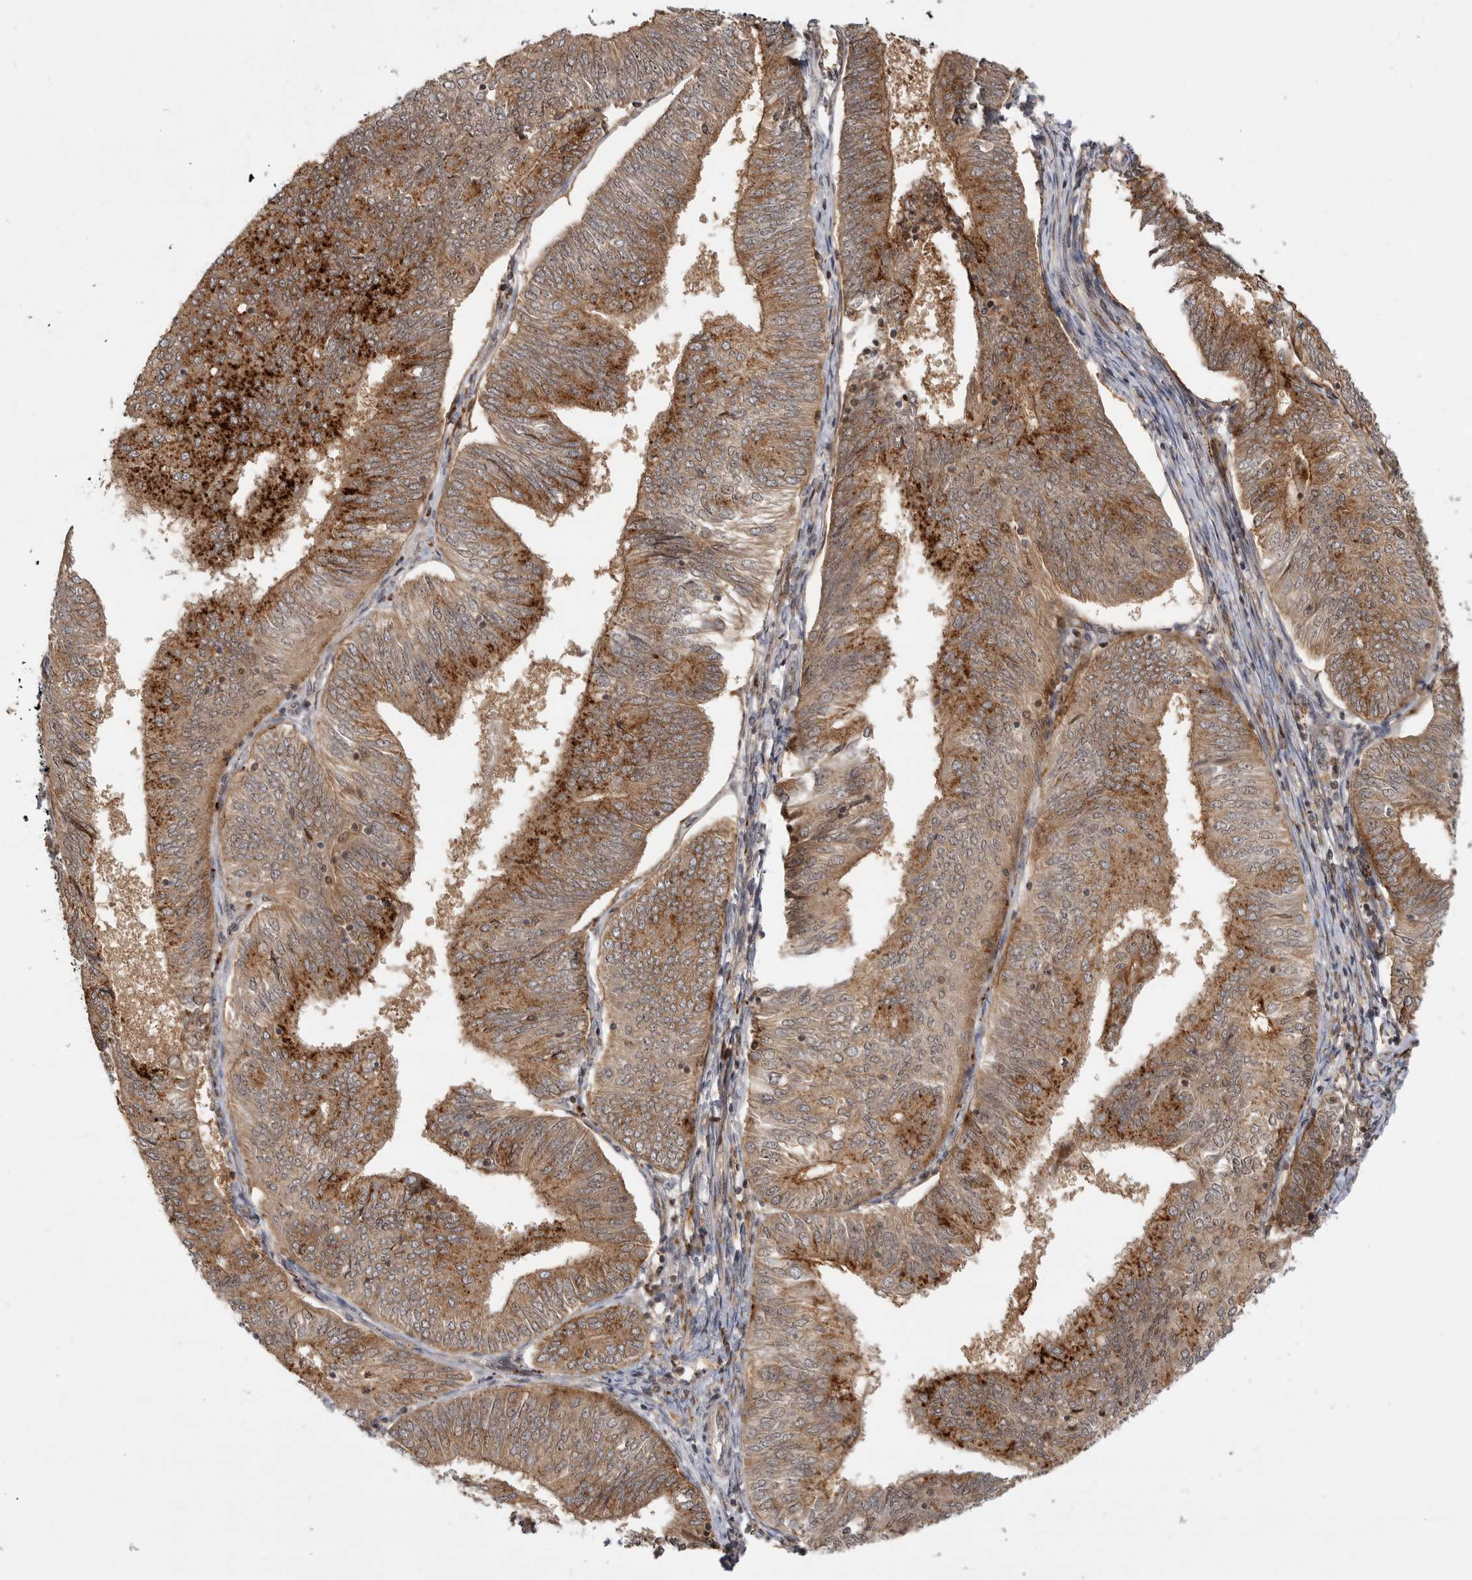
{"staining": {"intensity": "moderate", "quantity": ">75%", "location": "cytoplasmic/membranous"}, "tissue": "endometrial cancer", "cell_type": "Tumor cells", "image_type": "cancer", "snomed": [{"axis": "morphology", "description": "Adenocarcinoma, NOS"}, {"axis": "topography", "description": "Endometrium"}], "caption": "Moderate cytoplasmic/membranous protein positivity is identified in approximately >75% of tumor cells in adenocarcinoma (endometrial).", "gene": "CSNK1G3", "patient": {"sex": "female", "age": 58}}